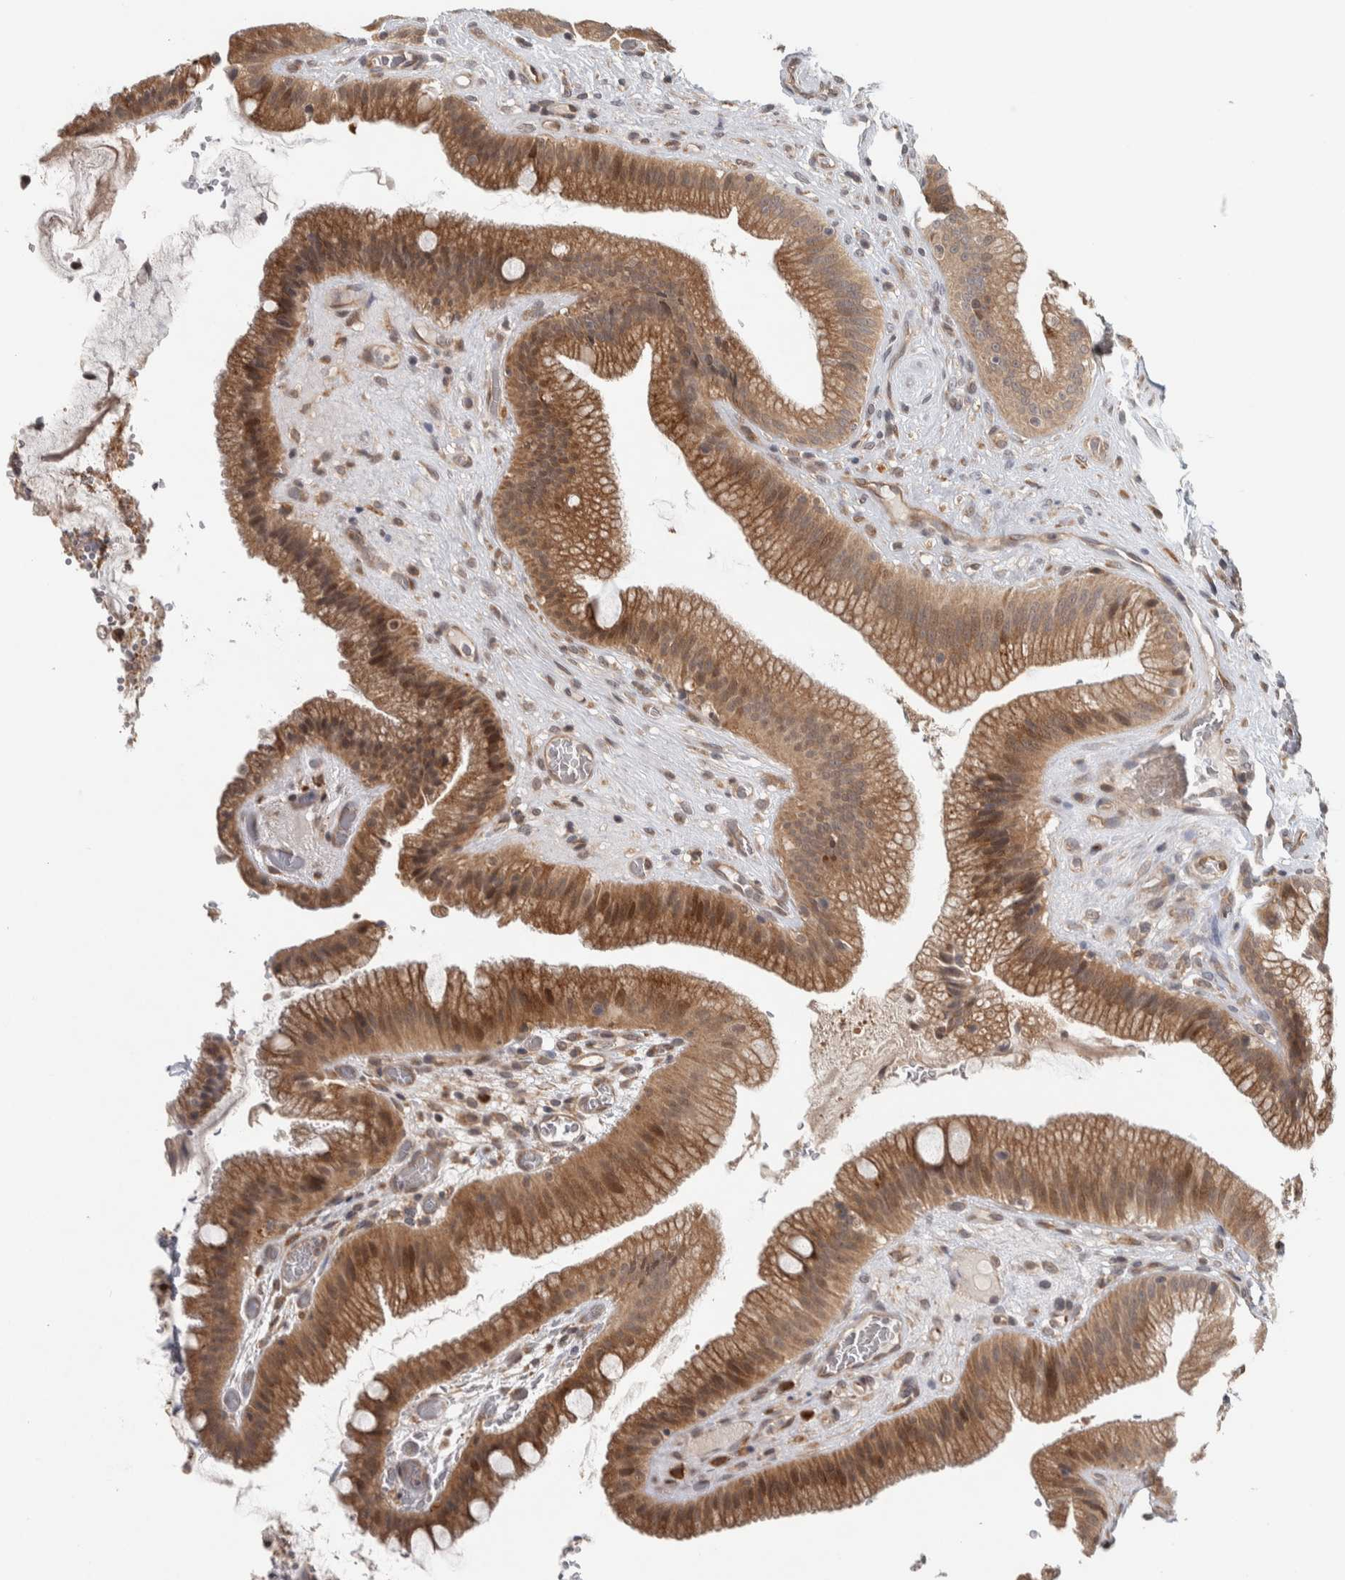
{"staining": {"intensity": "moderate", "quantity": ">75%", "location": "cytoplasmic/membranous,nuclear"}, "tissue": "gallbladder", "cell_type": "Glandular cells", "image_type": "normal", "snomed": [{"axis": "morphology", "description": "Normal tissue, NOS"}, {"axis": "topography", "description": "Gallbladder"}], "caption": "Normal gallbladder exhibits moderate cytoplasmic/membranous,nuclear positivity in approximately >75% of glandular cells.", "gene": "TBC1D31", "patient": {"sex": "male", "age": 49}}